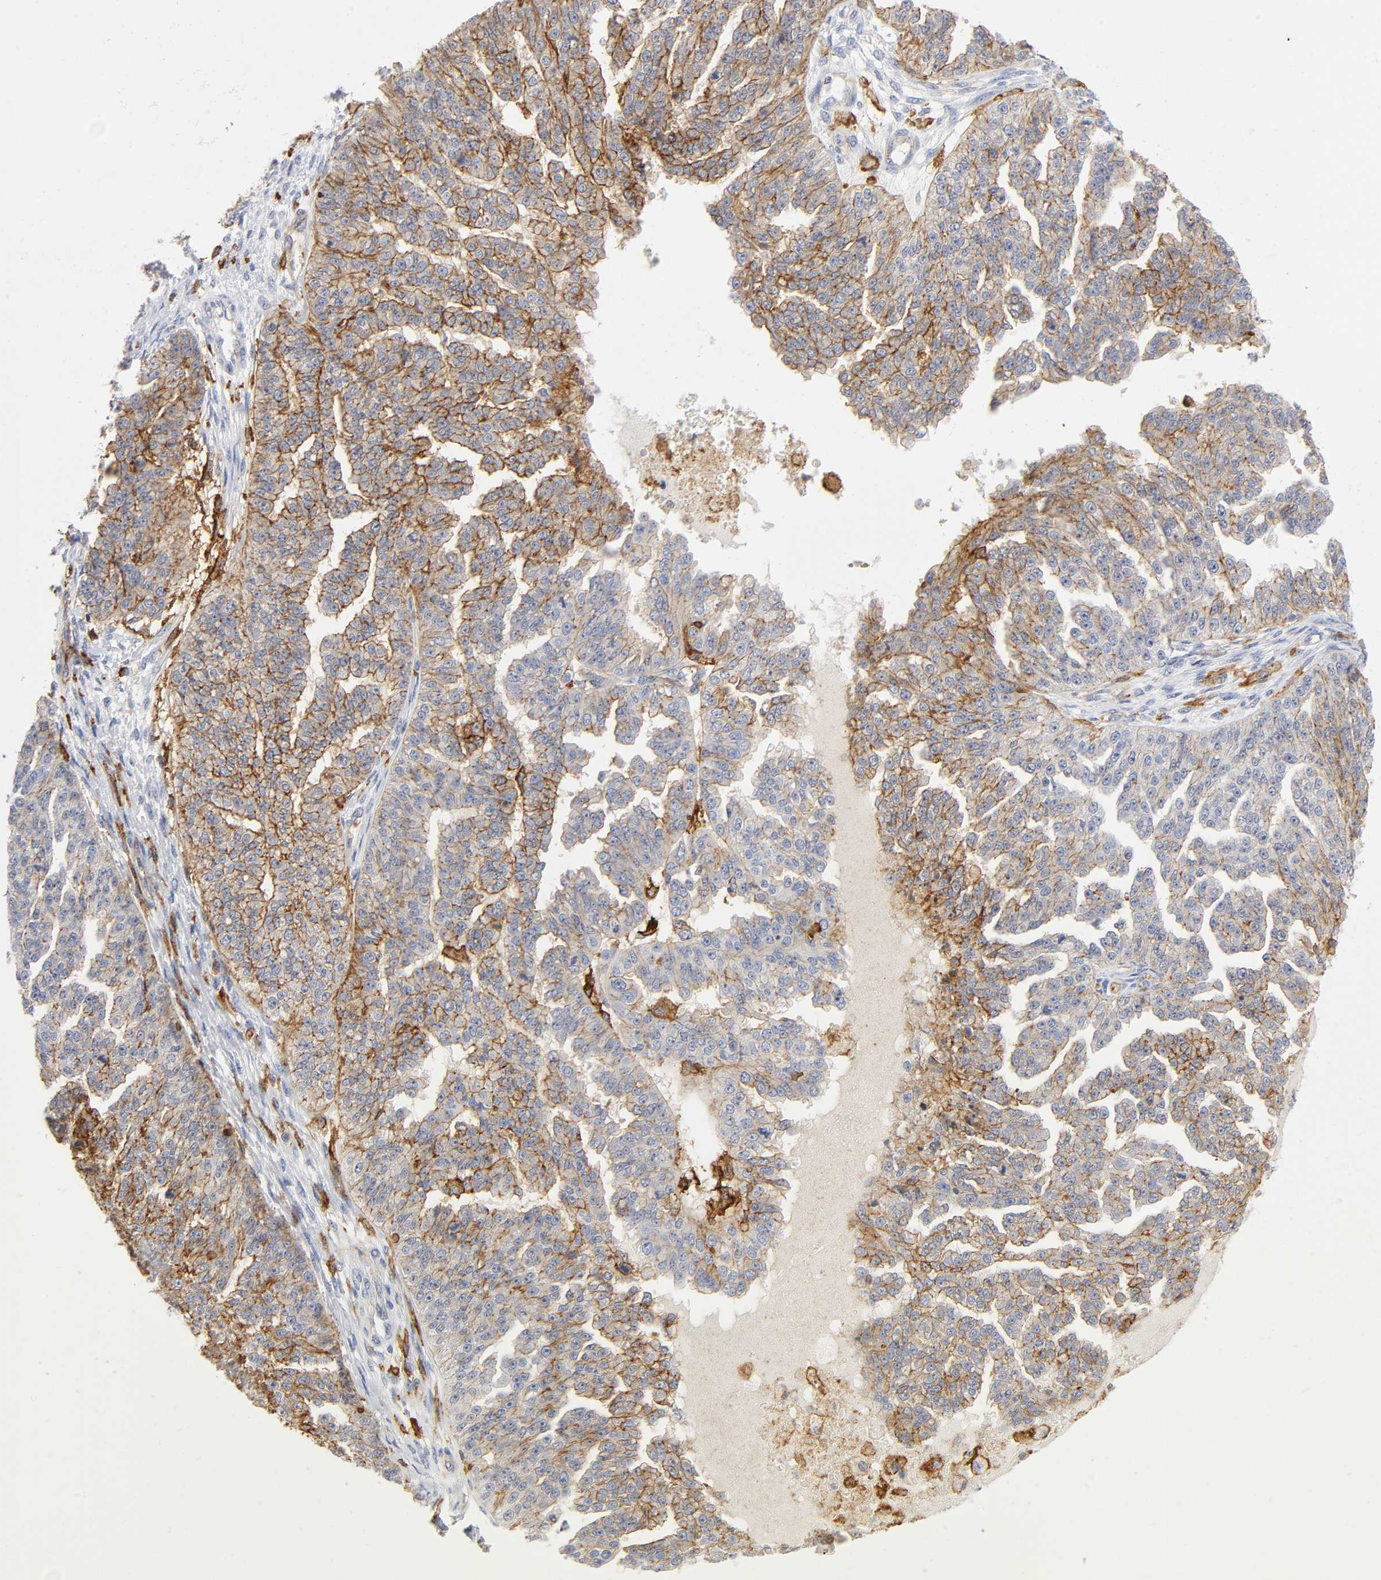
{"staining": {"intensity": "moderate", "quantity": "<25%", "location": "cytoplasmic/membranous"}, "tissue": "ovarian cancer", "cell_type": "Tumor cells", "image_type": "cancer", "snomed": [{"axis": "morphology", "description": "Cystadenocarcinoma, serous, NOS"}, {"axis": "topography", "description": "Ovary"}], "caption": "Tumor cells display moderate cytoplasmic/membranous expression in approximately <25% of cells in ovarian cancer (serous cystadenocarcinoma).", "gene": "LYN", "patient": {"sex": "female", "age": 58}}